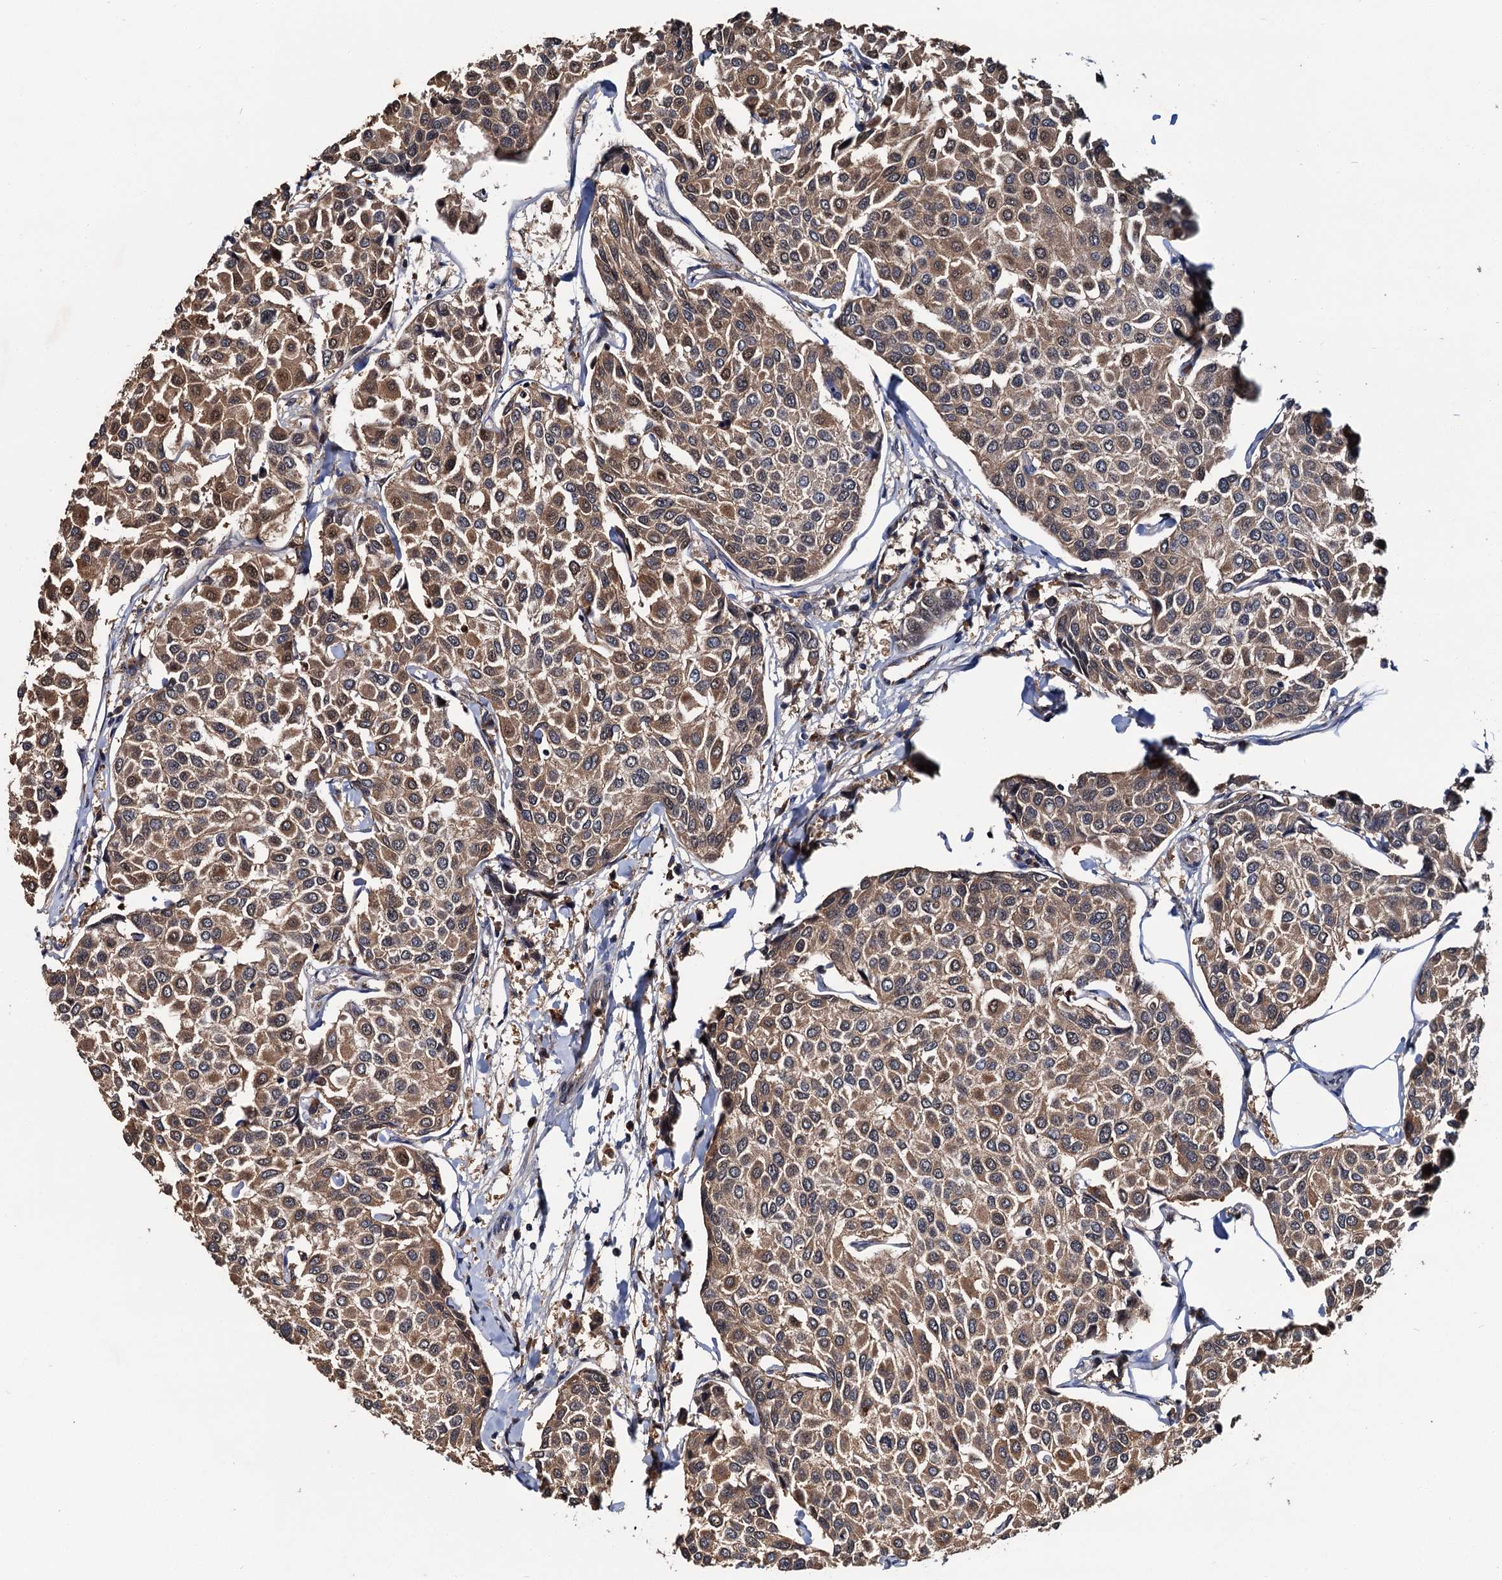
{"staining": {"intensity": "moderate", "quantity": ">75%", "location": "cytoplasmic/membranous"}, "tissue": "breast cancer", "cell_type": "Tumor cells", "image_type": "cancer", "snomed": [{"axis": "morphology", "description": "Duct carcinoma"}, {"axis": "topography", "description": "Breast"}], "caption": "Immunohistochemical staining of breast cancer reveals medium levels of moderate cytoplasmic/membranous expression in about >75% of tumor cells.", "gene": "SLC46A3", "patient": {"sex": "female", "age": 55}}